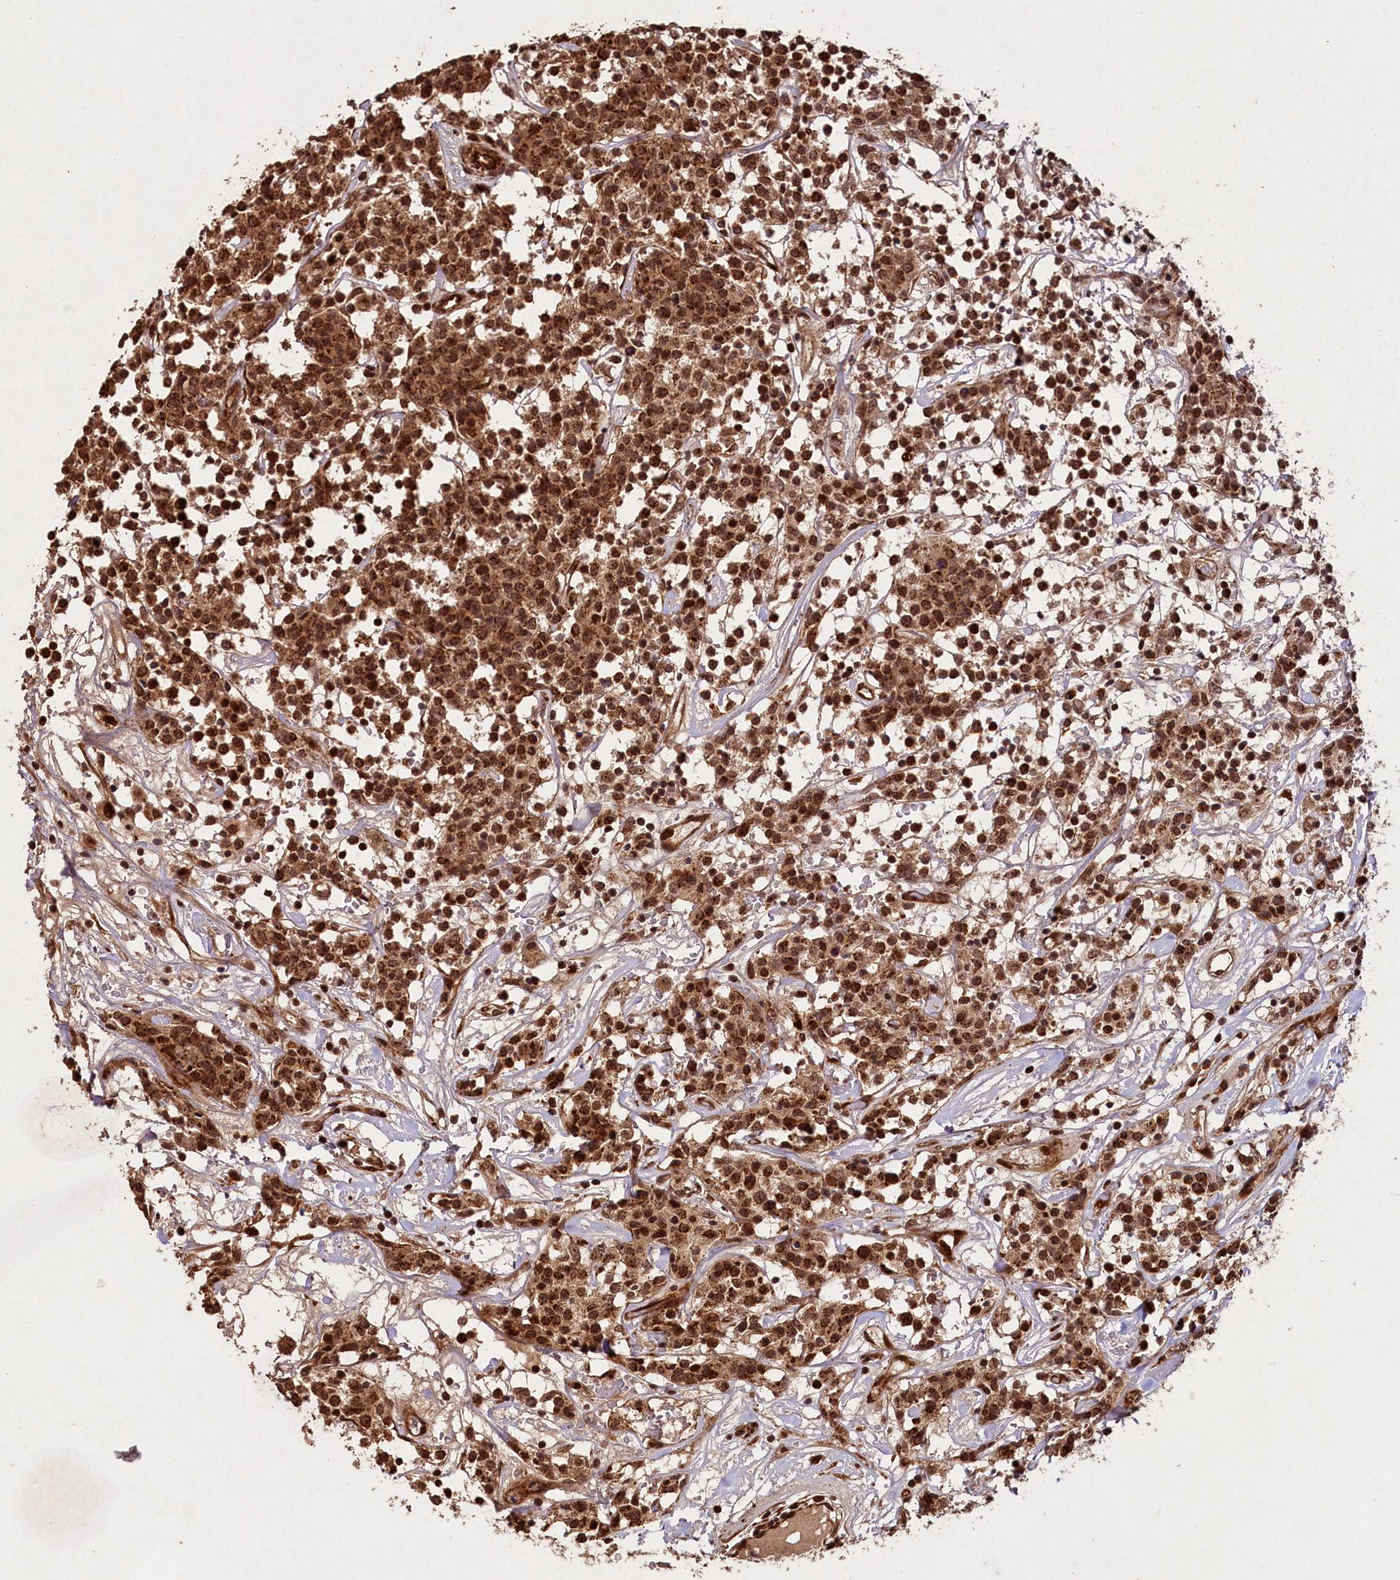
{"staining": {"intensity": "strong", "quantity": ">75%", "location": "cytoplasmic/membranous,nuclear"}, "tissue": "lymphoma", "cell_type": "Tumor cells", "image_type": "cancer", "snomed": [{"axis": "morphology", "description": "Malignant lymphoma, non-Hodgkin's type, Low grade"}, {"axis": "topography", "description": "Small intestine"}], "caption": "High-power microscopy captured an immunohistochemistry (IHC) image of lymphoma, revealing strong cytoplasmic/membranous and nuclear staining in about >75% of tumor cells.", "gene": "SHPRH", "patient": {"sex": "female", "age": 59}}